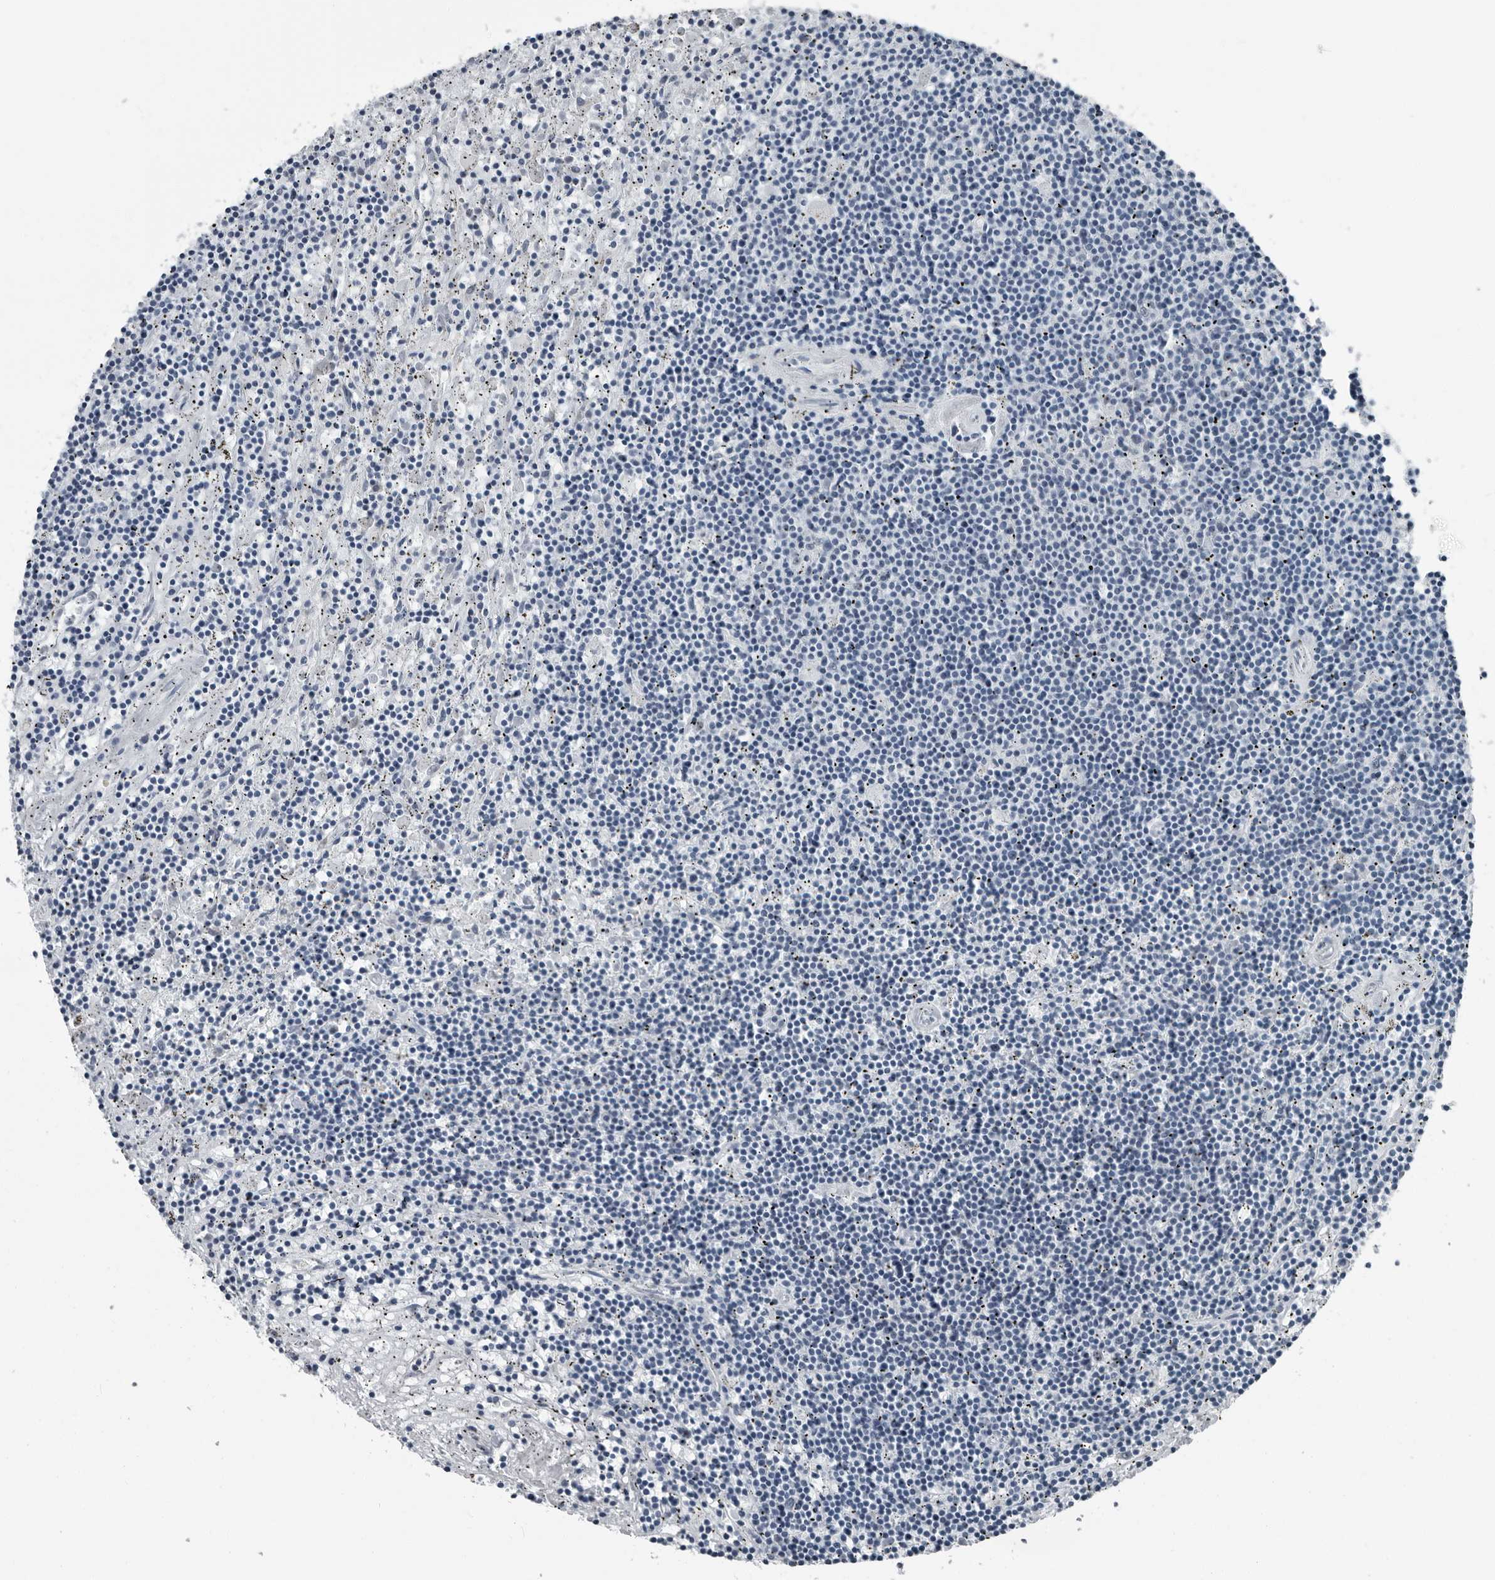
{"staining": {"intensity": "negative", "quantity": "none", "location": "none"}, "tissue": "lymphoma", "cell_type": "Tumor cells", "image_type": "cancer", "snomed": [{"axis": "morphology", "description": "Malignant lymphoma, non-Hodgkin's type, Low grade"}, {"axis": "topography", "description": "Spleen"}], "caption": "Immunohistochemistry of lymphoma shows no positivity in tumor cells.", "gene": "PDCD11", "patient": {"sex": "male", "age": 76}}